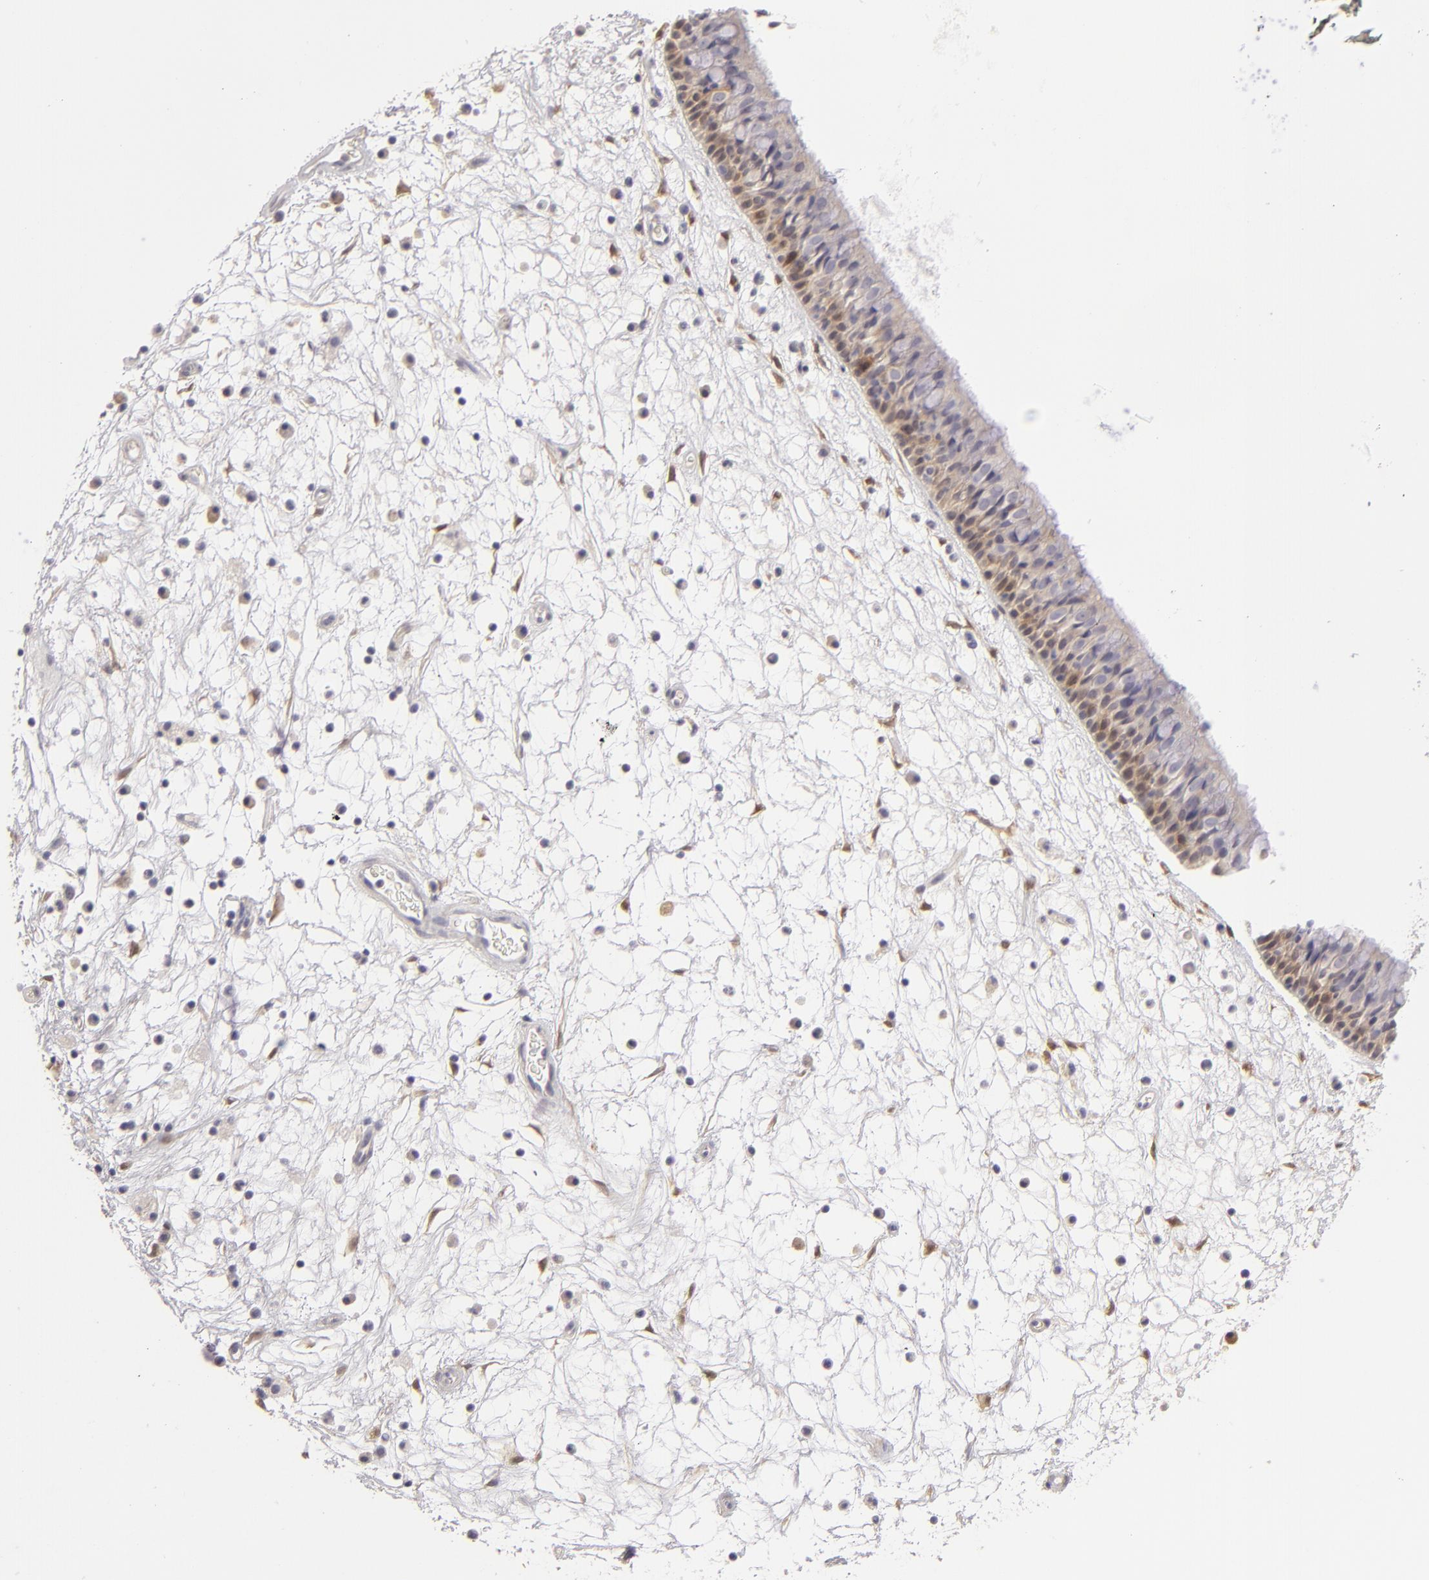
{"staining": {"intensity": "weak", "quantity": ">75%", "location": "cytoplasmic/membranous"}, "tissue": "nasopharynx", "cell_type": "Respiratory epithelial cells", "image_type": "normal", "snomed": [{"axis": "morphology", "description": "Normal tissue, NOS"}, {"axis": "topography", "description": "Nasopharynx"}], "caption": "Immunohistochemistry photomicrograph of normal nasopharynx stained for a protein (brown), which demonstrates low levels of weak cytoplasmic/membranous expression in approximately >75% of respiratory epithelial cells.", "gene": "EFS", "patient": {"sex": "male", "age": 63}}